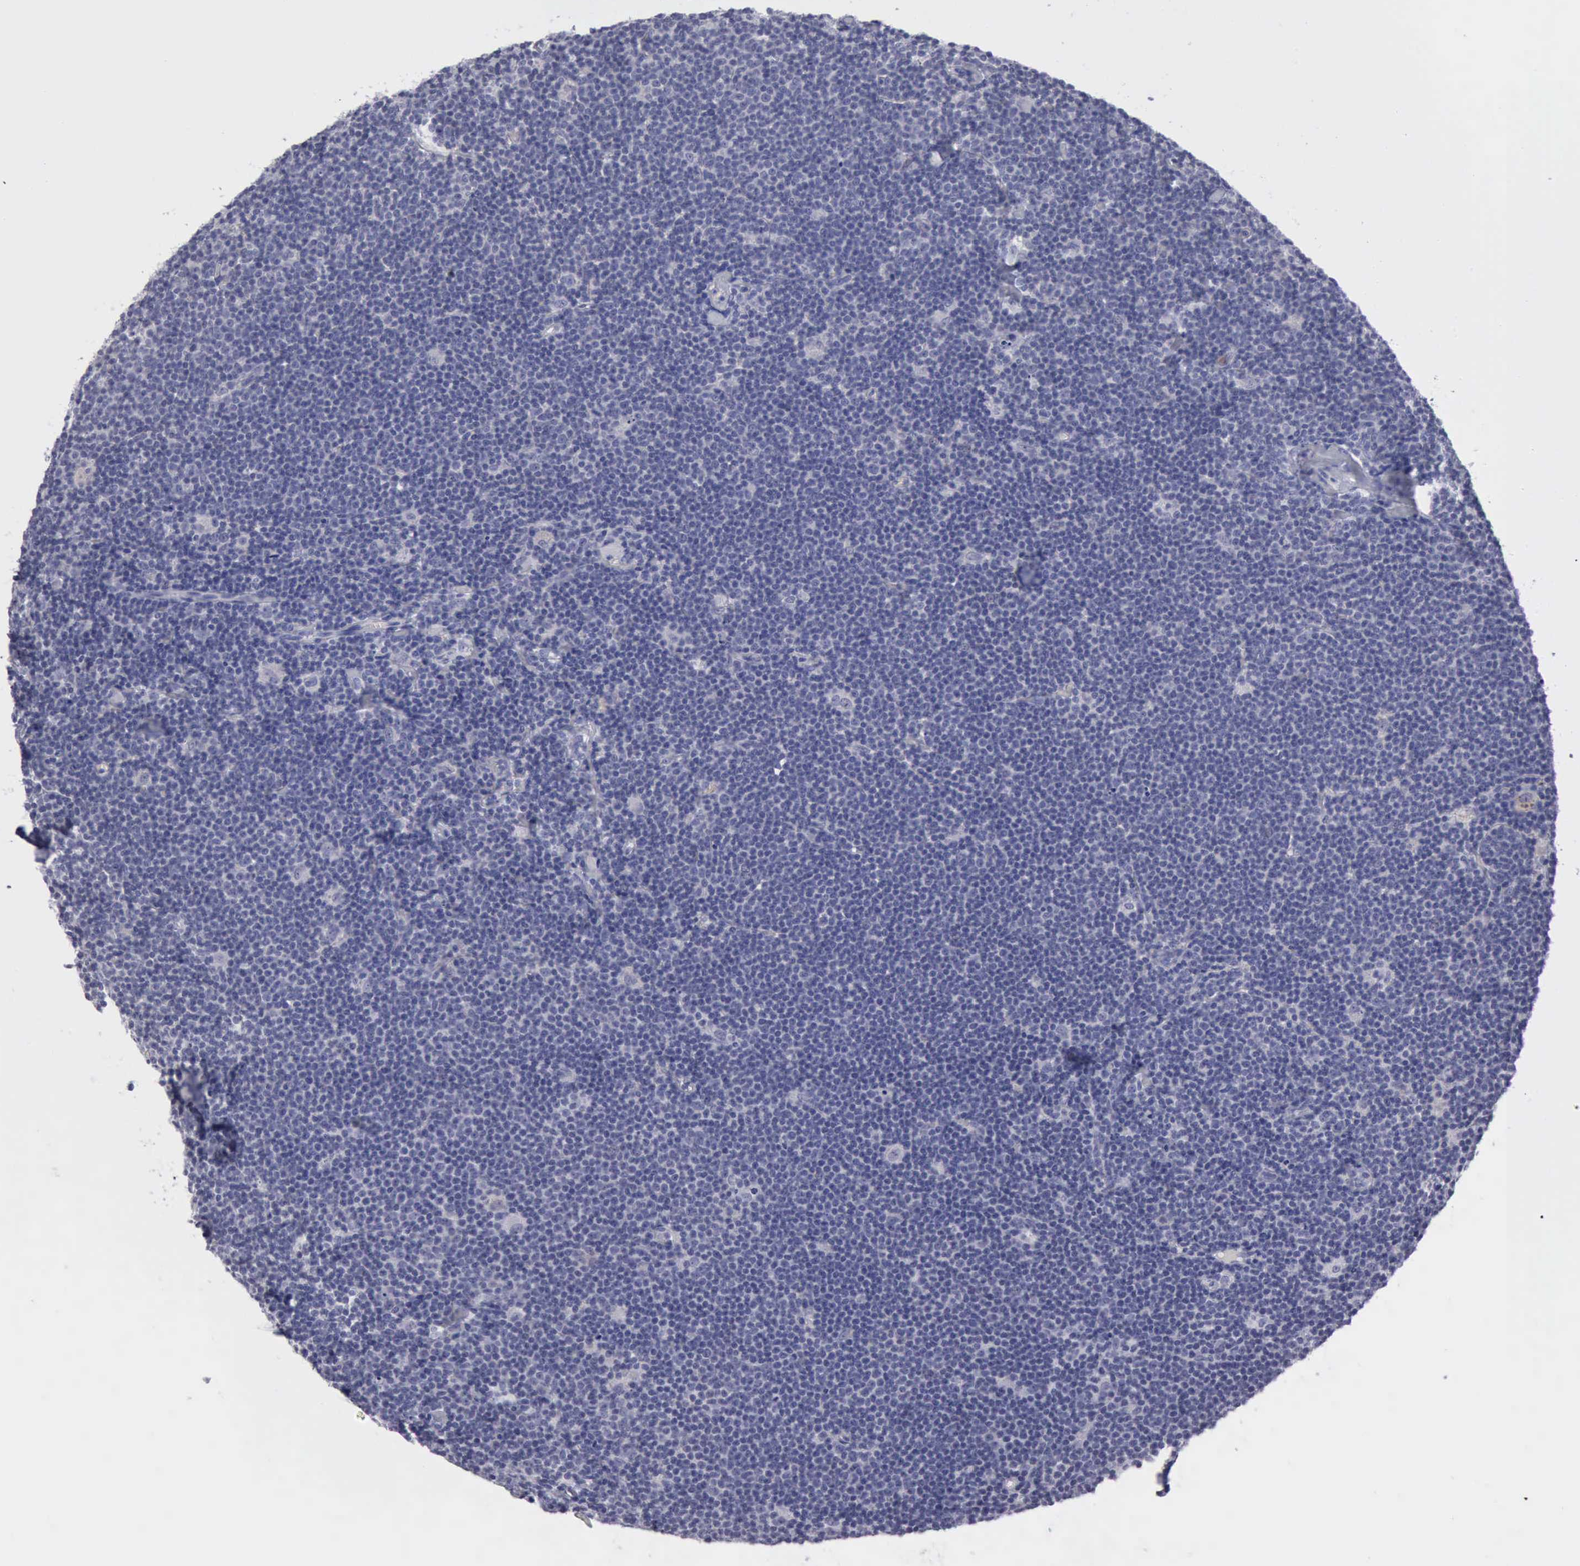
{"staining": {"intensity": "negative", "quantity": "none", "location": "none"}, "tissue": "lymphoma", "cell_type": "Tumor cells", "image_type": "cancer", "snomed": [{"axis": "morphology", "description": "Malignant lymphoma, non-Hodgkin's type, Low grade"}, {"axis": "topography", "description": "Lymph node"}], "caption": "Photomicrograph shows no significant protein staining in tumor cells of lymphoma.", "gene": "CDH2", "patient": {"sex": "male", "age": 65}}